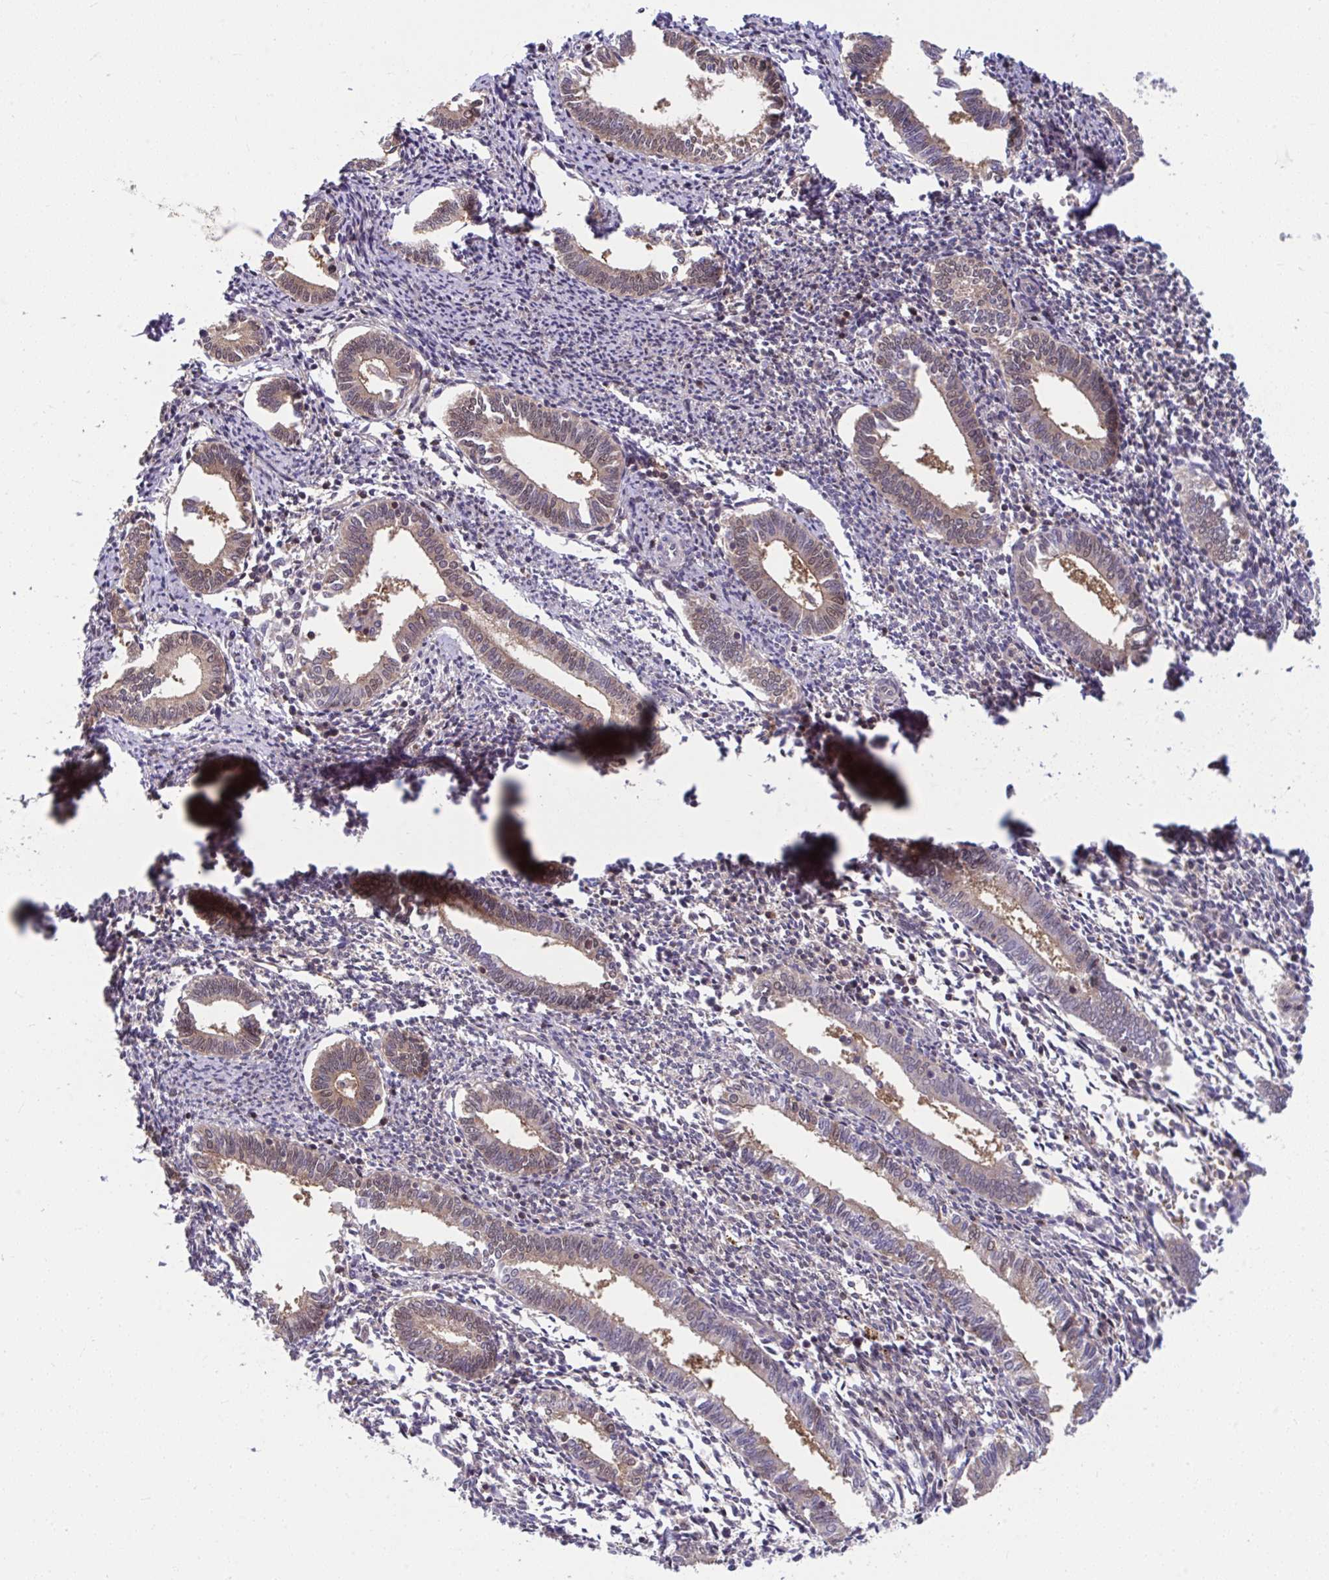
{"staining": {"intensity": "negative", "quantity": "none", "location": "none"}, "tissue": "endometrium", "cell_type": "Cells in endometrial stroma", "image_type": "normal", "snomed": [{"axis": "morphology", "description": "Normal tissue, NOS"}, {"axis": "topography", "description": "Endometrium"}], "caption": "This is a image of immunohistochemistry (IHC) staining of benign endometrium, which shows no expression in cells in endometrial stroma. The staining is performed using DAB (3,3'-diaminobenzidine) brown chromogen with nuclei counter-stained in using hematoxylin.", "gene": "PCDHB7", "patient": {"sex": "female", "age": 41}}